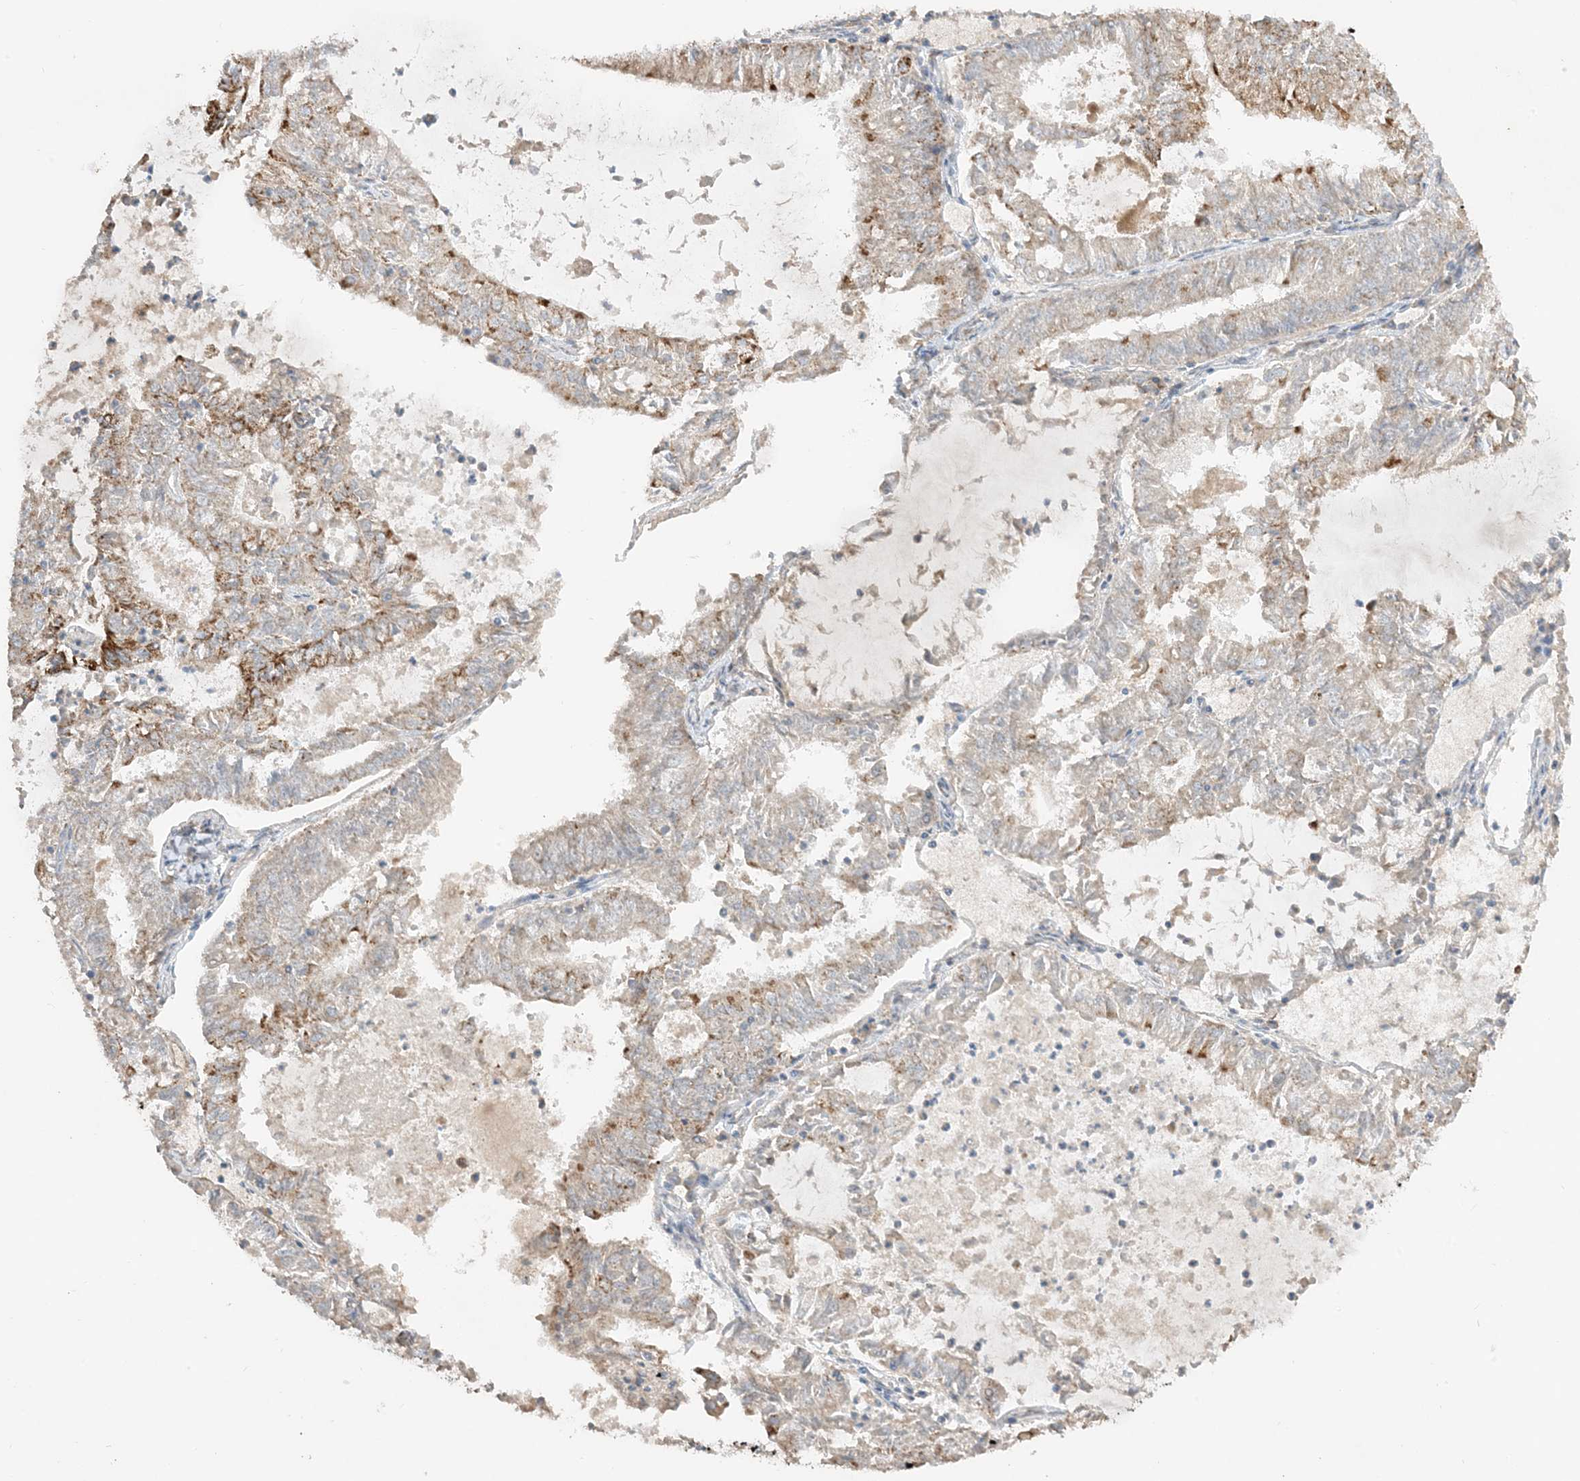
{"staining": {"intensity": "strong", "quantity": "<25%", "location": "cytoplasmic/membranous"}, "tissue": "endometrial cancer", "cell_type": "Tumor cells", "image_type": "cancer", "snomed": [{"axis": "morphology", "description": "Adenocarcinoma, NOS"}, {"axis": "topography", "description": "Endometrium"}], "caption": "Human adenocarcinoma (endometrial) stained for a protein (brown) demonstrates strong cytoplasmic/membranous positive positivity in approximately <25% of tumor cells.", "gene": "NDUFAF3", "patient": {"sex": "female", "age": 57}}